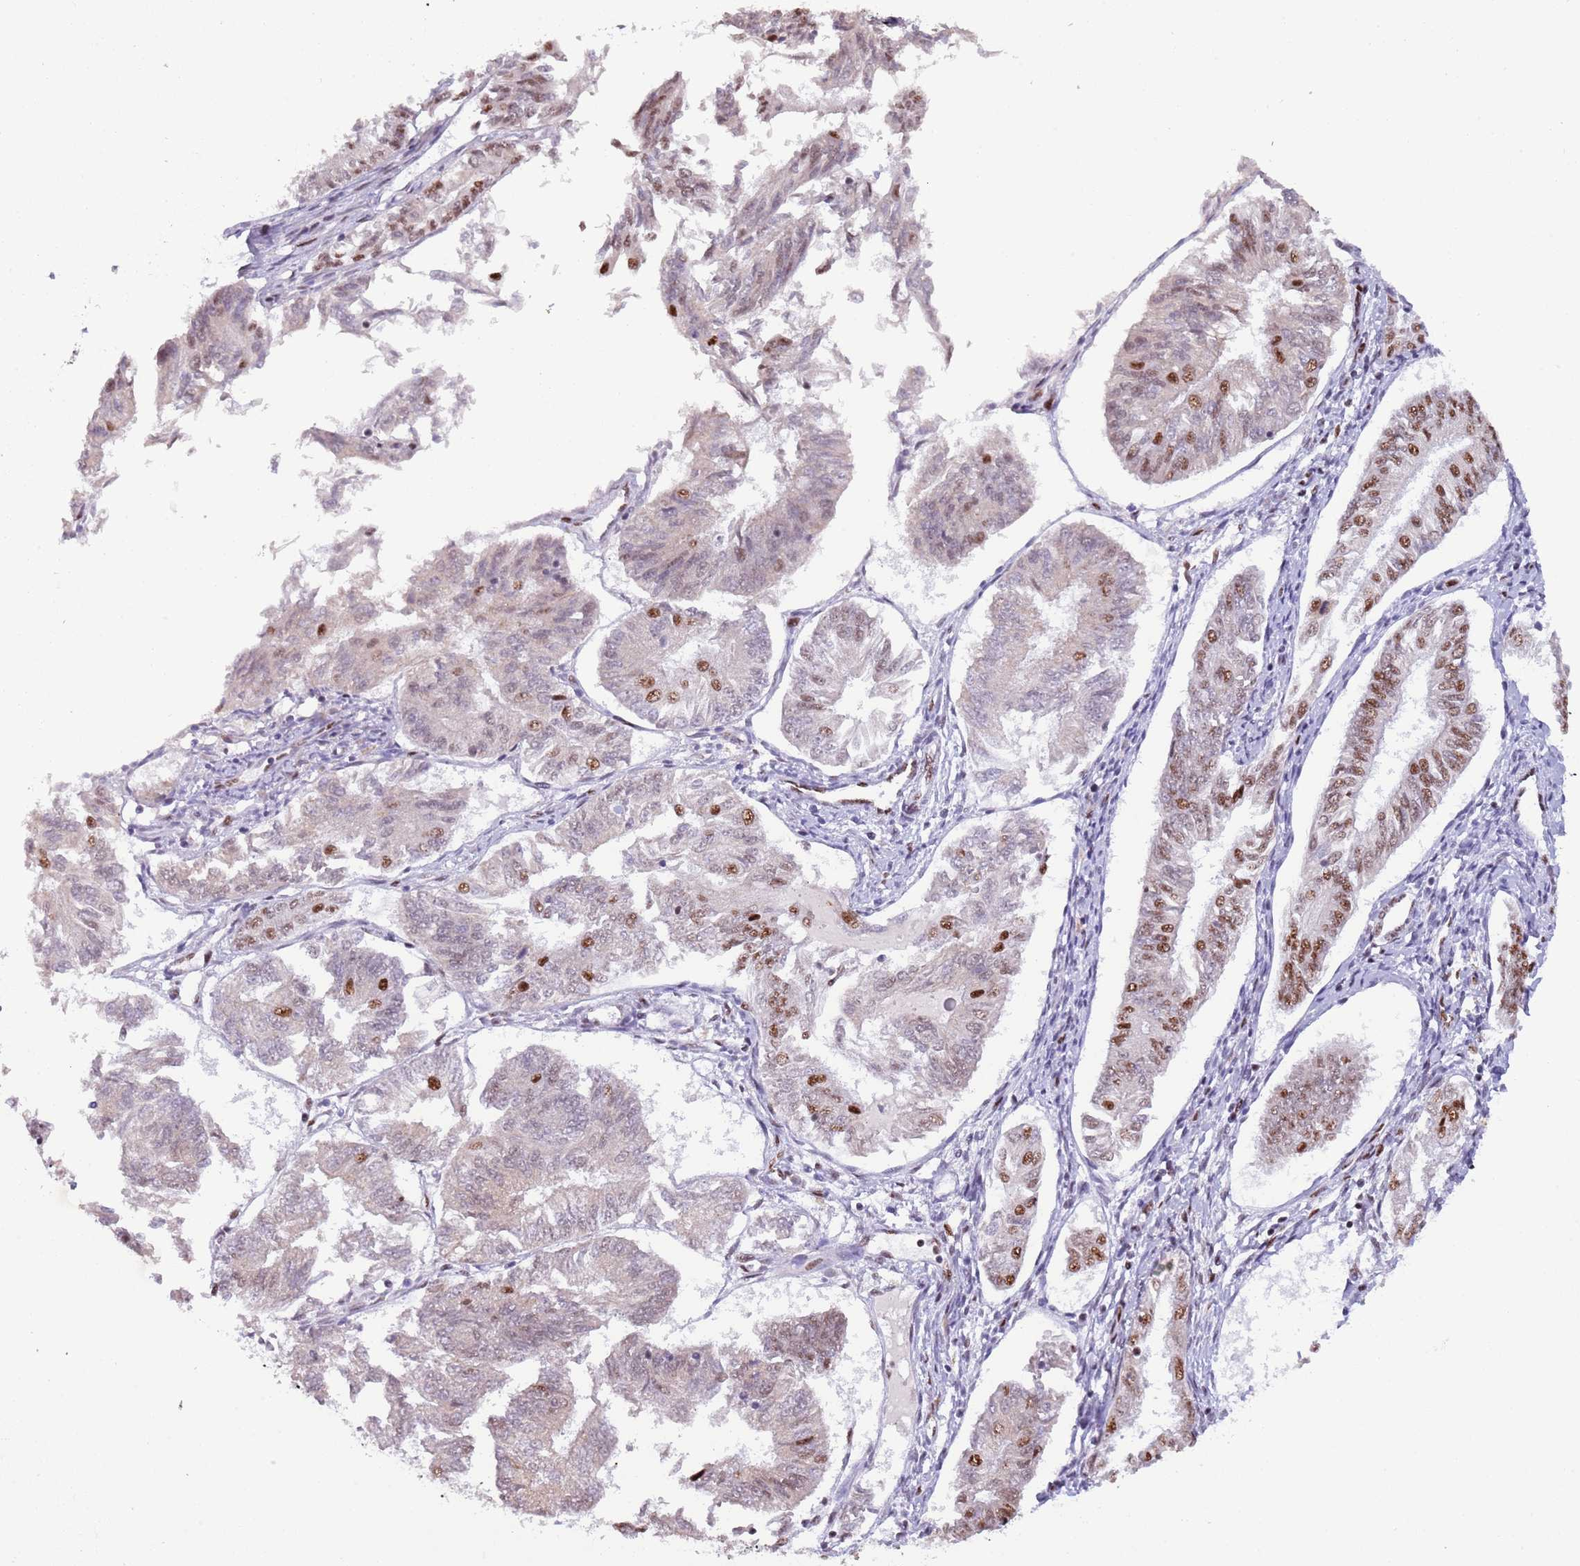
{"staining": {"intensity": "moderate", "quantity": "<25%", "location": "nuclear"}, "tissue": "endometrial cancer", "cell_type": "Tumor cells", "image_type": "cancer", "snomed": [{"axis": "morphology", "description": "Adenocarcinoma, NOS"}, {"axis": "topography", "description": "Endometrium"}], "caption": "The immunohistochemical stain highlights moderate nuclear staining in tumor cells of endometrial cancer (adenocarcinoma) tissue. Immunohistochemistry stains the protein of interest in brown and the nuclei are stained blue.", "gene": "SF3A2", "patient": {"sex": "female", "age": 58}}